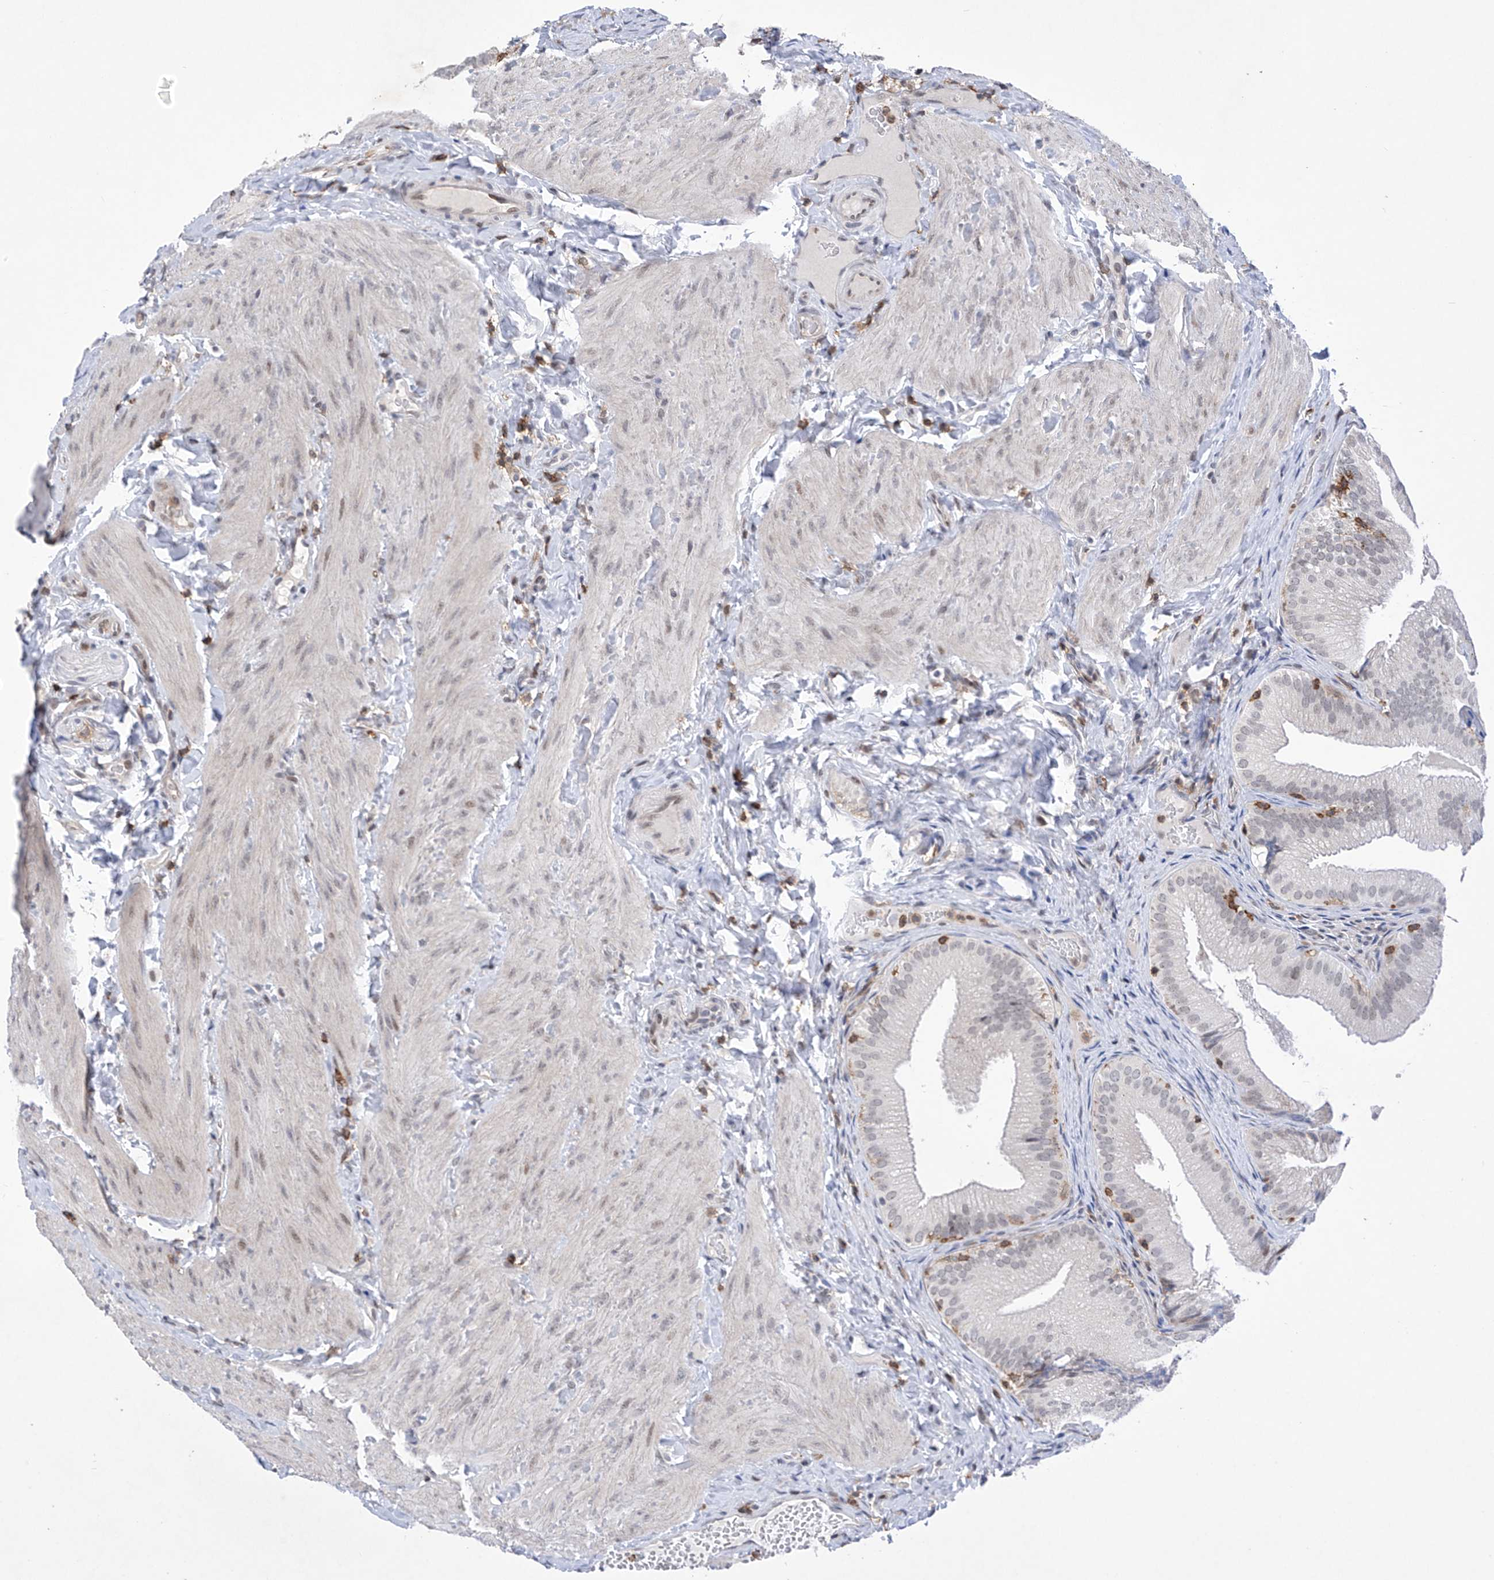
{"staining": {"intensity": "weak", "quantity": "25%-75%", "location": "nuclear"}, "tissue": "gallbladder", "cell_type": "Glandular cells", "image_type": "normal", "snomed": [{"axis": "morphology", "description": "Normal tissue, NOS"}, {"axis": "topography", "description": "Gallbladder"}], "caption": "Immunohistochemistry (DAB (3,3'-diaminobenzidine)) staining of benign human gallbladder demonstrates weak nuclear protein expression in about 25%-75% of glandular cells. (DAB (3,3'-diaminobenzidine) IHC, brown staining for protein, blue staining for nuclei).", "gene": "MSL3", "patient": {"sex": "female", "age": 30}}